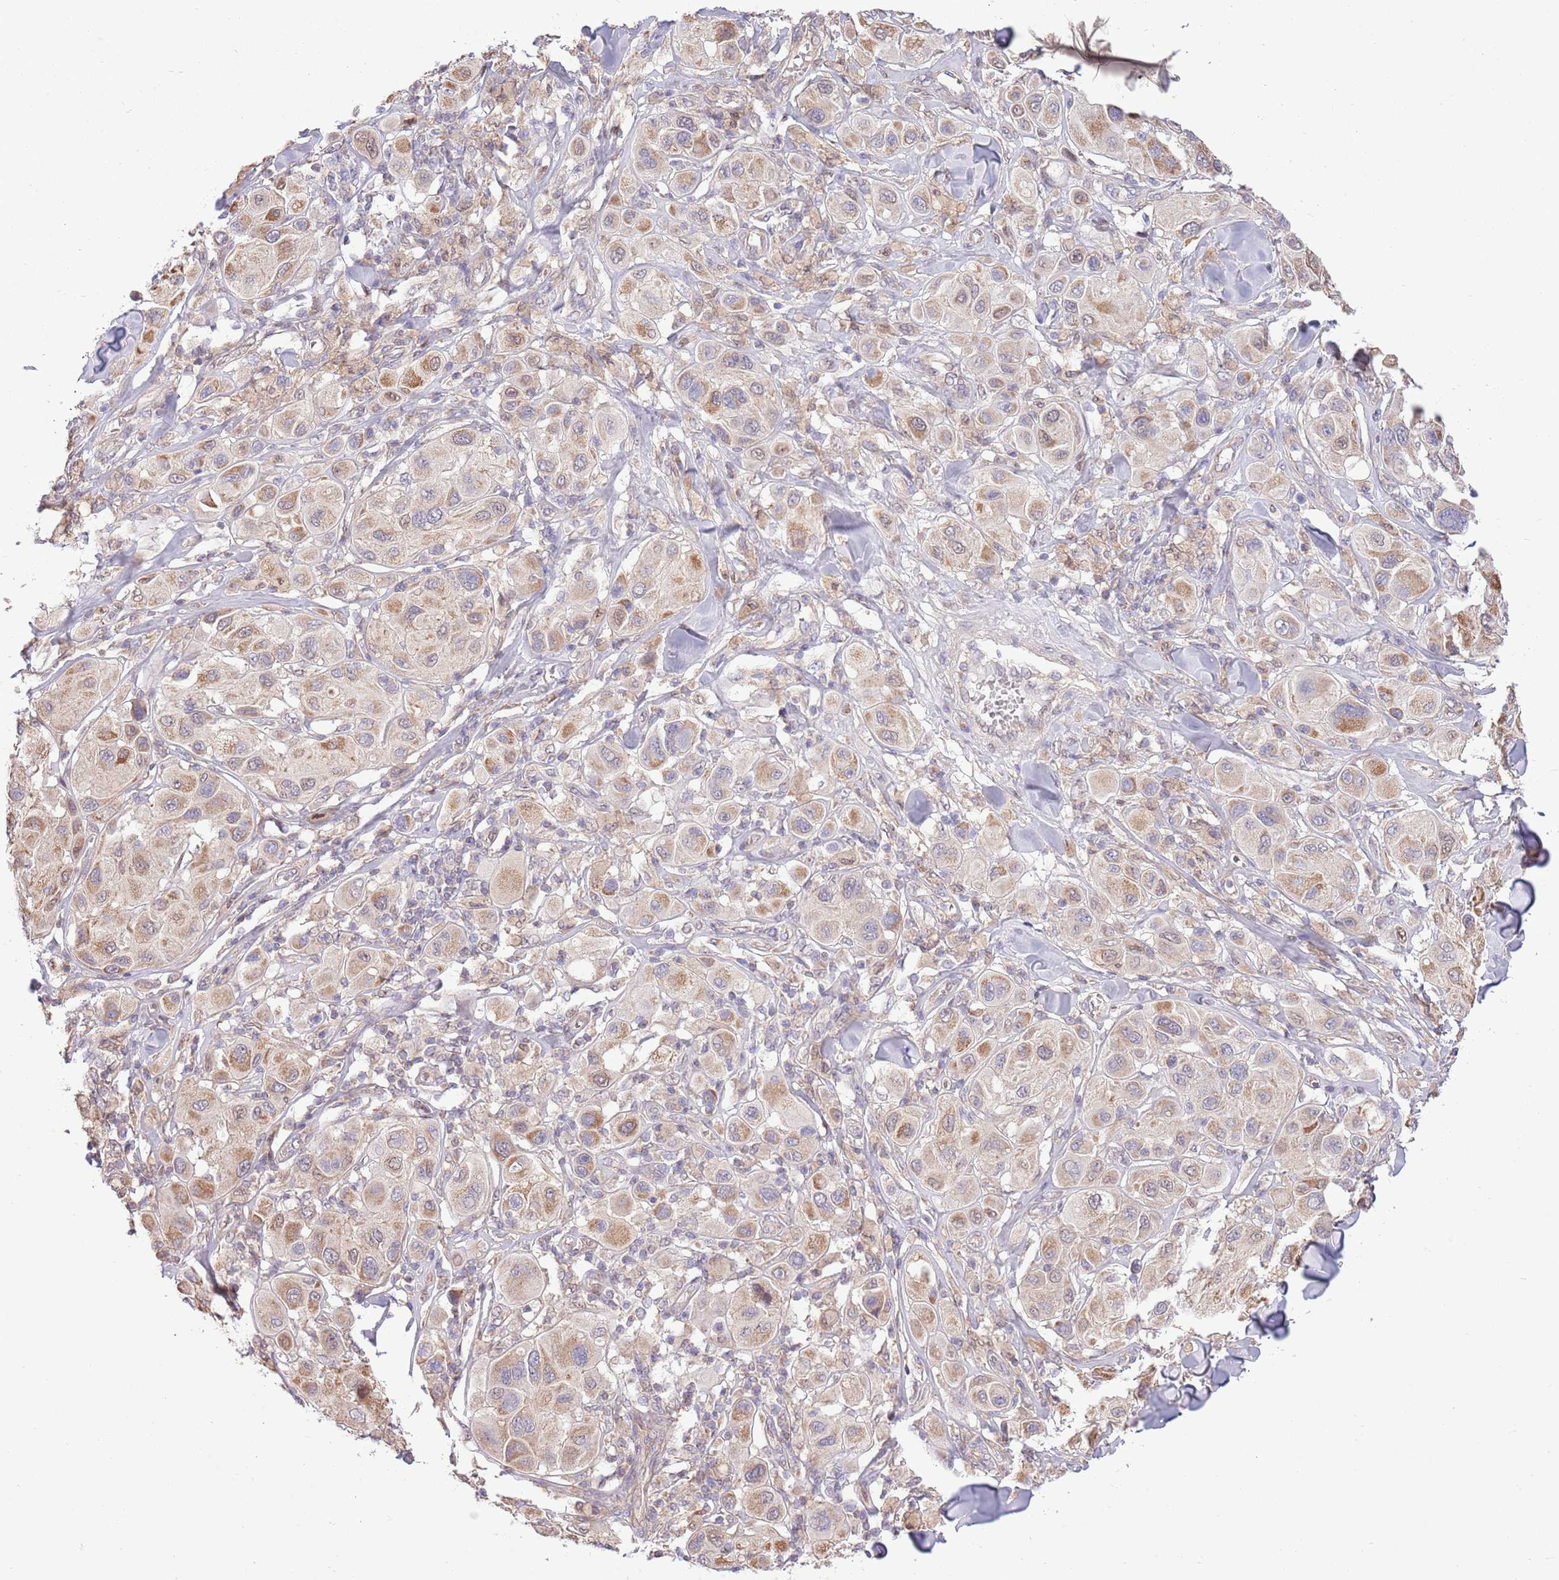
{"staining": {"intensity": "weak", "quantity": "25%-75%", "location": "cytoplasmic/membranous"}, "tissue": "melanoma", "cell_type": "Tumor cells", "image_type": "cancer", "snomed": [{"axis": "morphology", "description": "Malignant melanoma, Metastatic site"}, {"axis": "topography", "description": "Skin"}], "caption": "Malignant melanoma (metastatic site) stained with a brown dye reveals weak cytoplasmic/membranous positive expression in approximately 25%-75% of tumor cells.", "gene": "ARL2BP", "patient": {"sex": "male", "age": 41}}